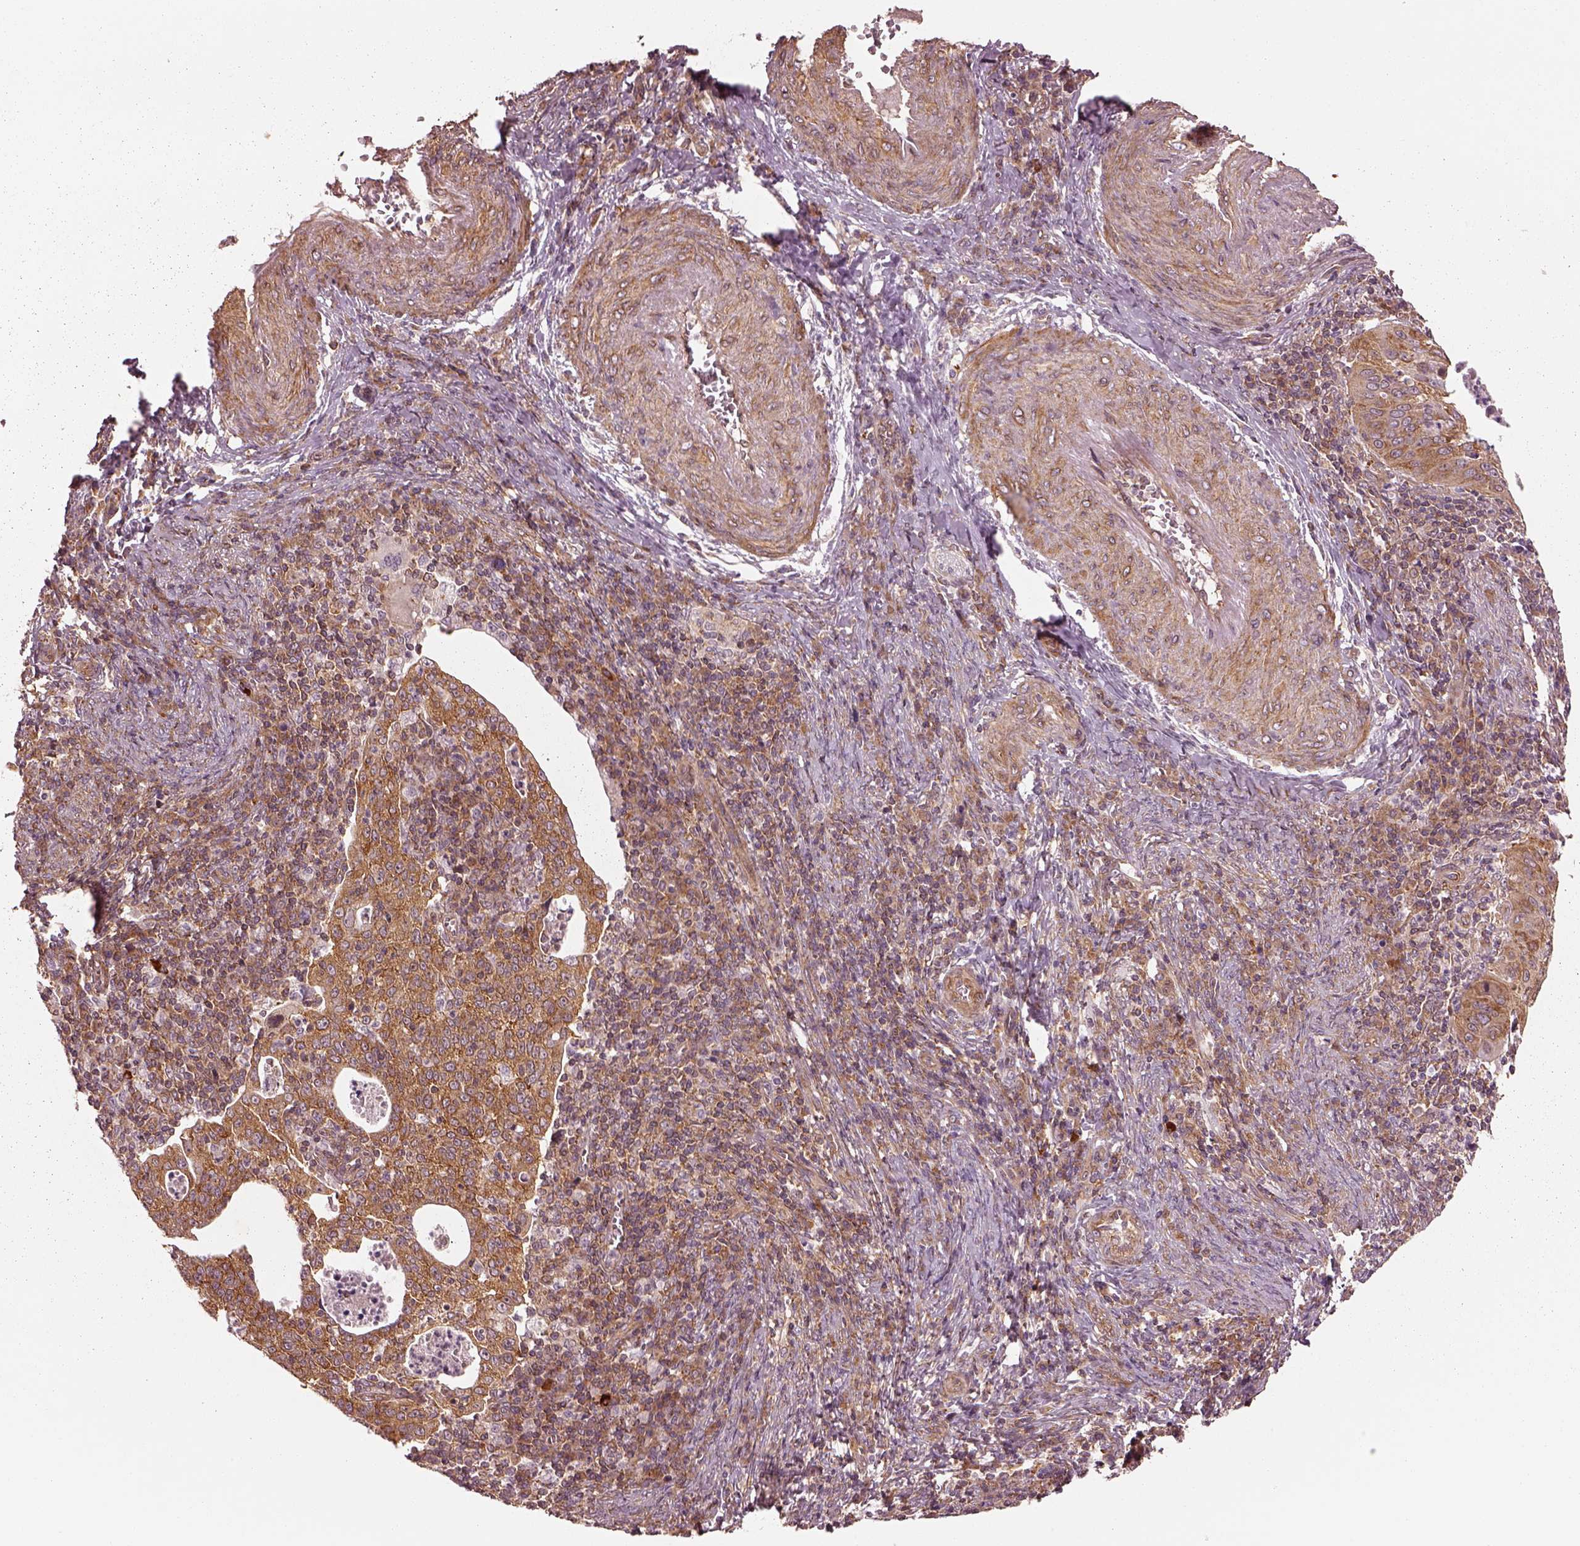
{"staining": {"intensity": "moderate", "quantity": ">75%", "location": "cytoplasmic/membranous"}, "tissue": "cervical cancer", "cell_type": "Tumor cells", "image_type": "cancer", "snomed": [{"axis": "morphology", "description": "Squamous cell carcinoma, NOS"}, {"axis": "topography", "description": "Cervix"}], "caption": "A micrograph showing moderate cytoplasmic/membranous staining in approximately >75% of tumor cells in cervical cancer, as visualized by brown immunohistochemical staining.", "gene": "LSM14A", "patient": {"sex": "female", "age": 39}}